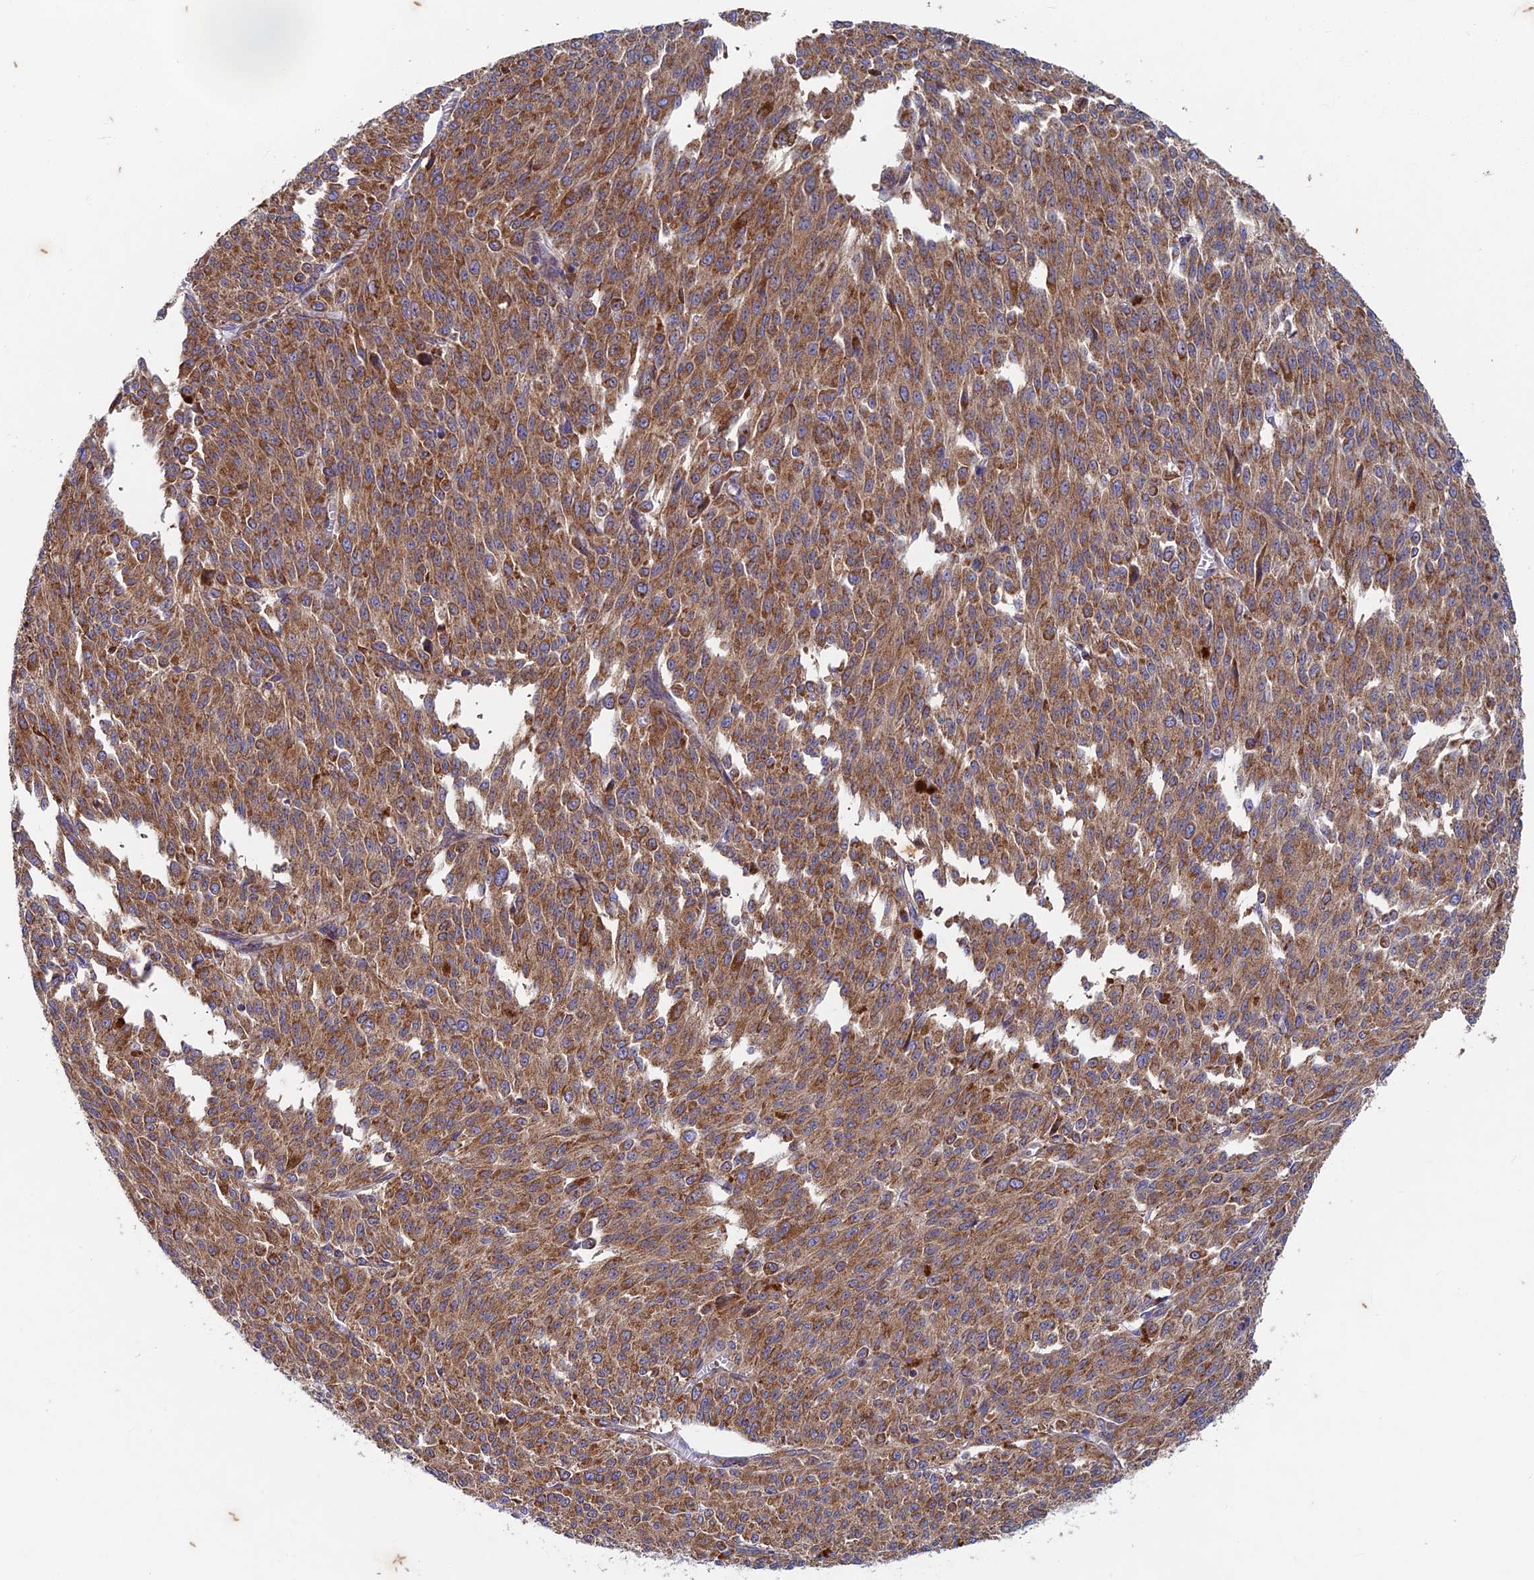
{"staining": {"intensity": "moderate", "quantity": ">75%", "location": "cytoplasmic/membranous"}, "tissue": "melanoma", "cell_type": "Tumor cells", "image_type": "cancer", "snomed": [{"axis": "morphology", "description": "Malignant melanoma, NOS"}, {"axis": "topography", "description": "Skin"}], "caption": "Protein staining of melanoma tissue exhibits moderate cytoplasmic/membranous positivity in about >75% of tumor cells.", "gene": "AP4S1", "patient": {"sex": "female", "age": 52}}